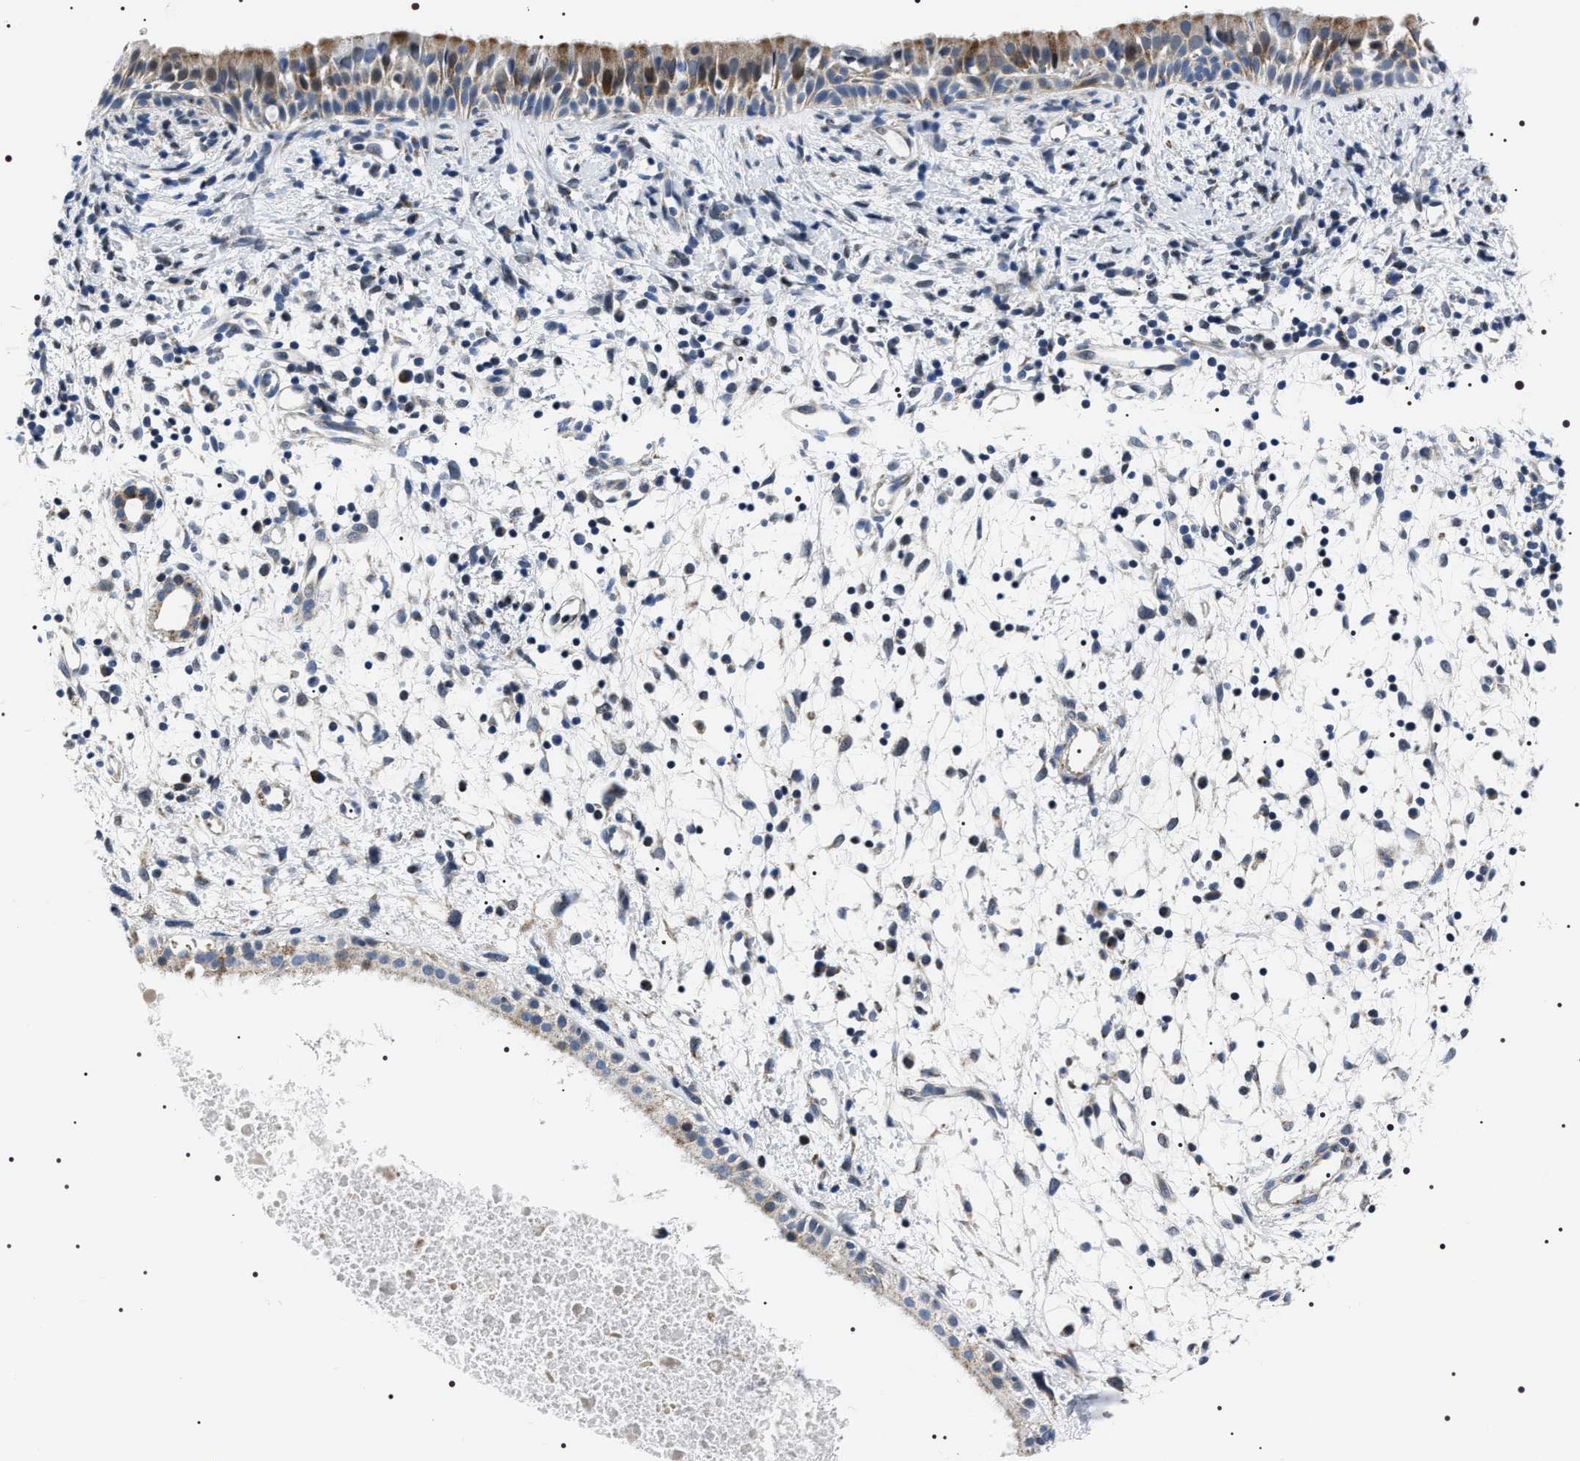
{"staining": {"intensity": "moderate", "quantity": "25%-75%", "location": "cytoplasmic/membranous"}, "tissue": "nasopharynx", "cell_type": "Respiratory epithelial cells", "image_type": "normal", "snomed": [{"axis": "morphology", "description": "Normal tissue, NOS"}, {"axis": "topography", "description": "Nasopharynx"}], "caption": "Respiratory epithelial cells exhibit medium levels of moderate cytoplasmic/membranous expression in approximately 25%-75% of cells in normal nasopharynx. (DAB (3,3'-diaminobenzidine) IHC with brightfield microscopy, high magnification).", "gene": "NTMT1", "patient": {"sex": "male", "age": 22}}